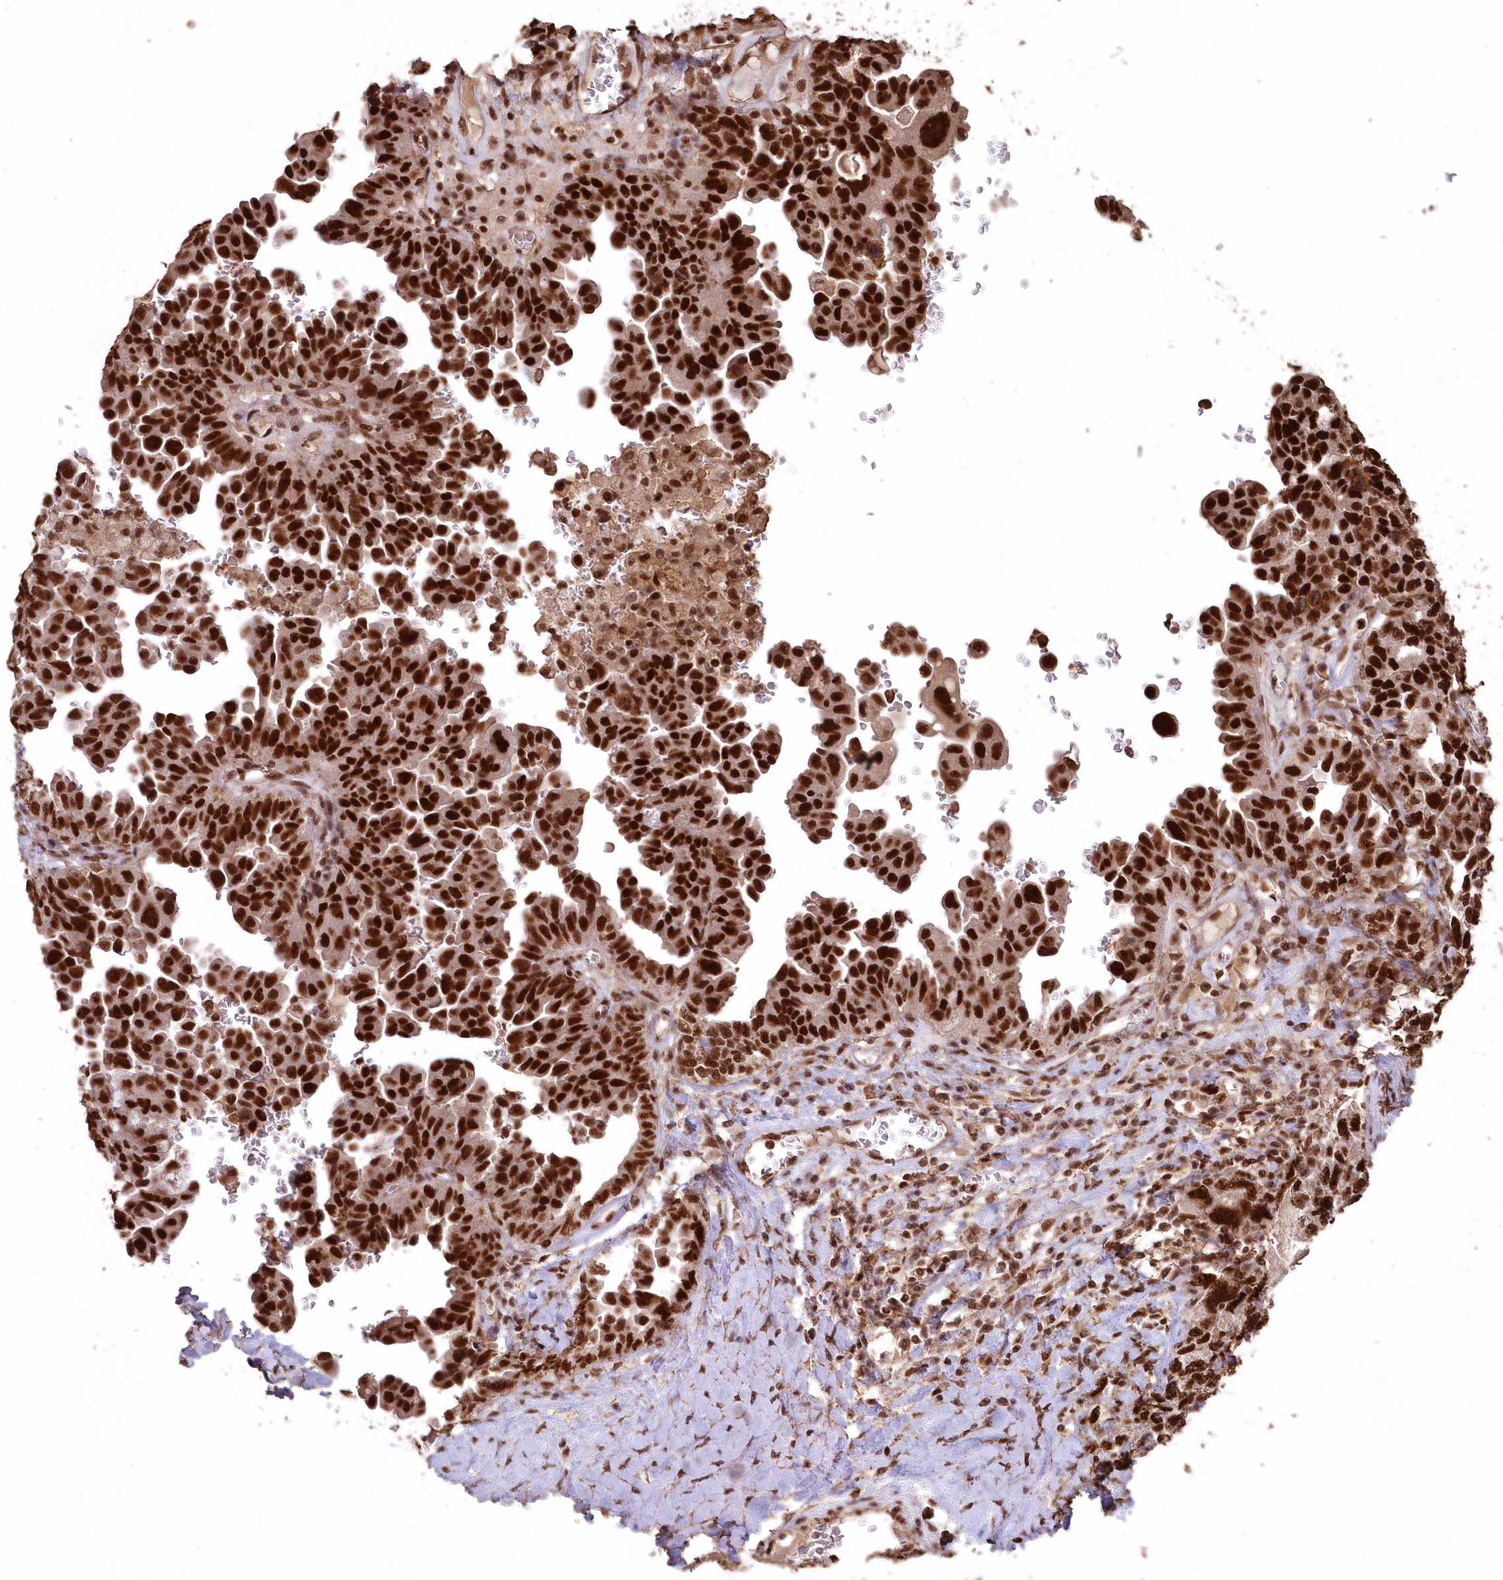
{"staining": {"intensity": "strong", "quantity": ">75%", "location": "nuclear"}, "tissue": "ovarian cancer", "cell_type": "Tumor cells", "image_type": "cancer", "snomed": [{"axis": "morphology", "description": "Carcinoma, endometroid"}, {"axis": "topography", "description": "Ovary"}], "caption": "Ovarian endometroid carcinoma tissue demonstrates strong nuclear expression in about >75% of tumor cells, visualized by immunohistochemistry.", "gene": "PDS5A", "patient": {"sex": "female", "age": 62}}